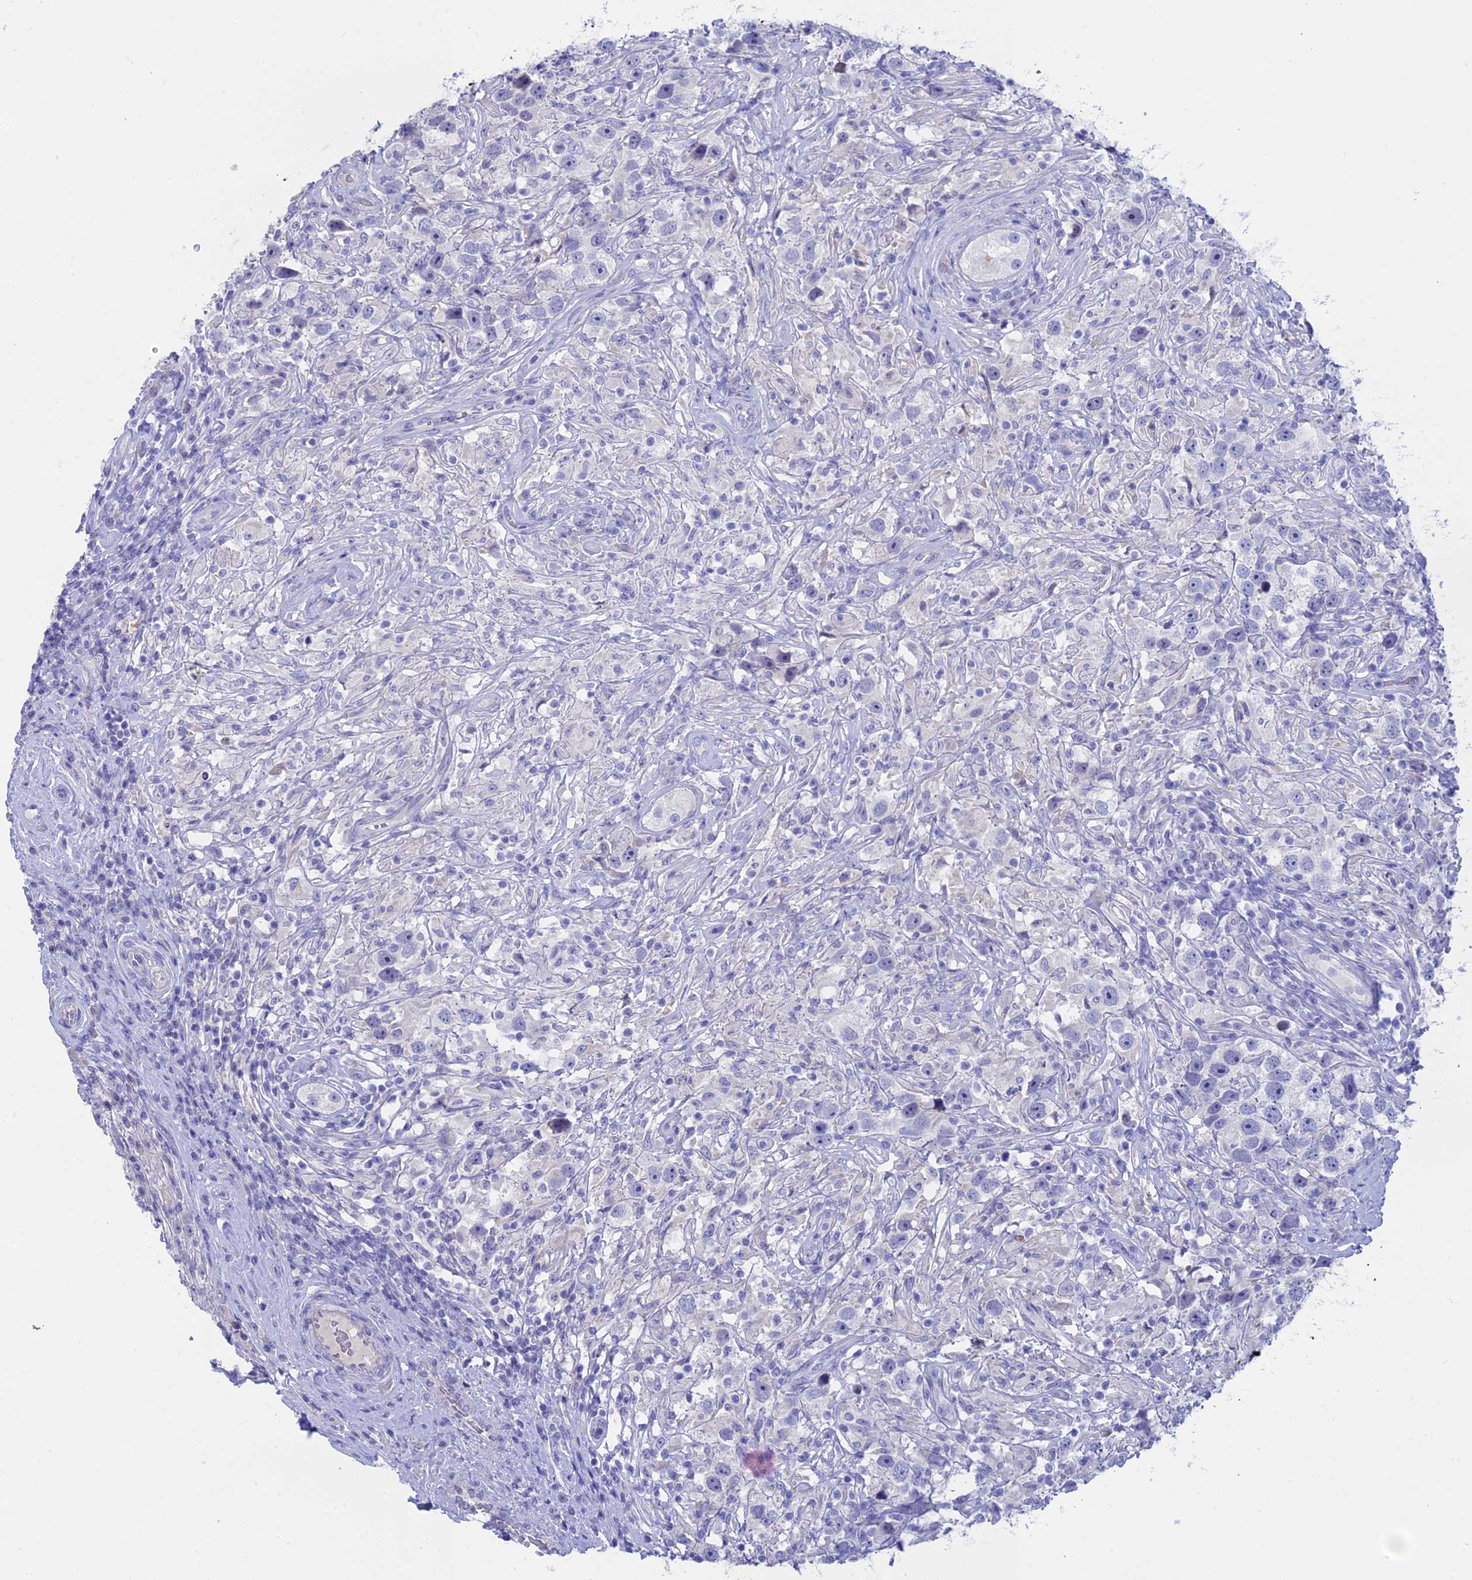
{"staining": {"intensity": "negative", "quantity": "none", "location": "none"}, "tissue": "testis cancer", "cell_type": "Tumor cells", "image_type": "cancer", "snomed": [{"axis": "morphology", "description": "Seminoma, NOS"}, {"axis": "topography", "description": "Testis"}], "caption": "Immunohistochemical staining of human seminoma (testis) shows no significant positivity in tumor cells.", "gene": "BTBD19", "patient": {"sex": "male", "age": 49}}